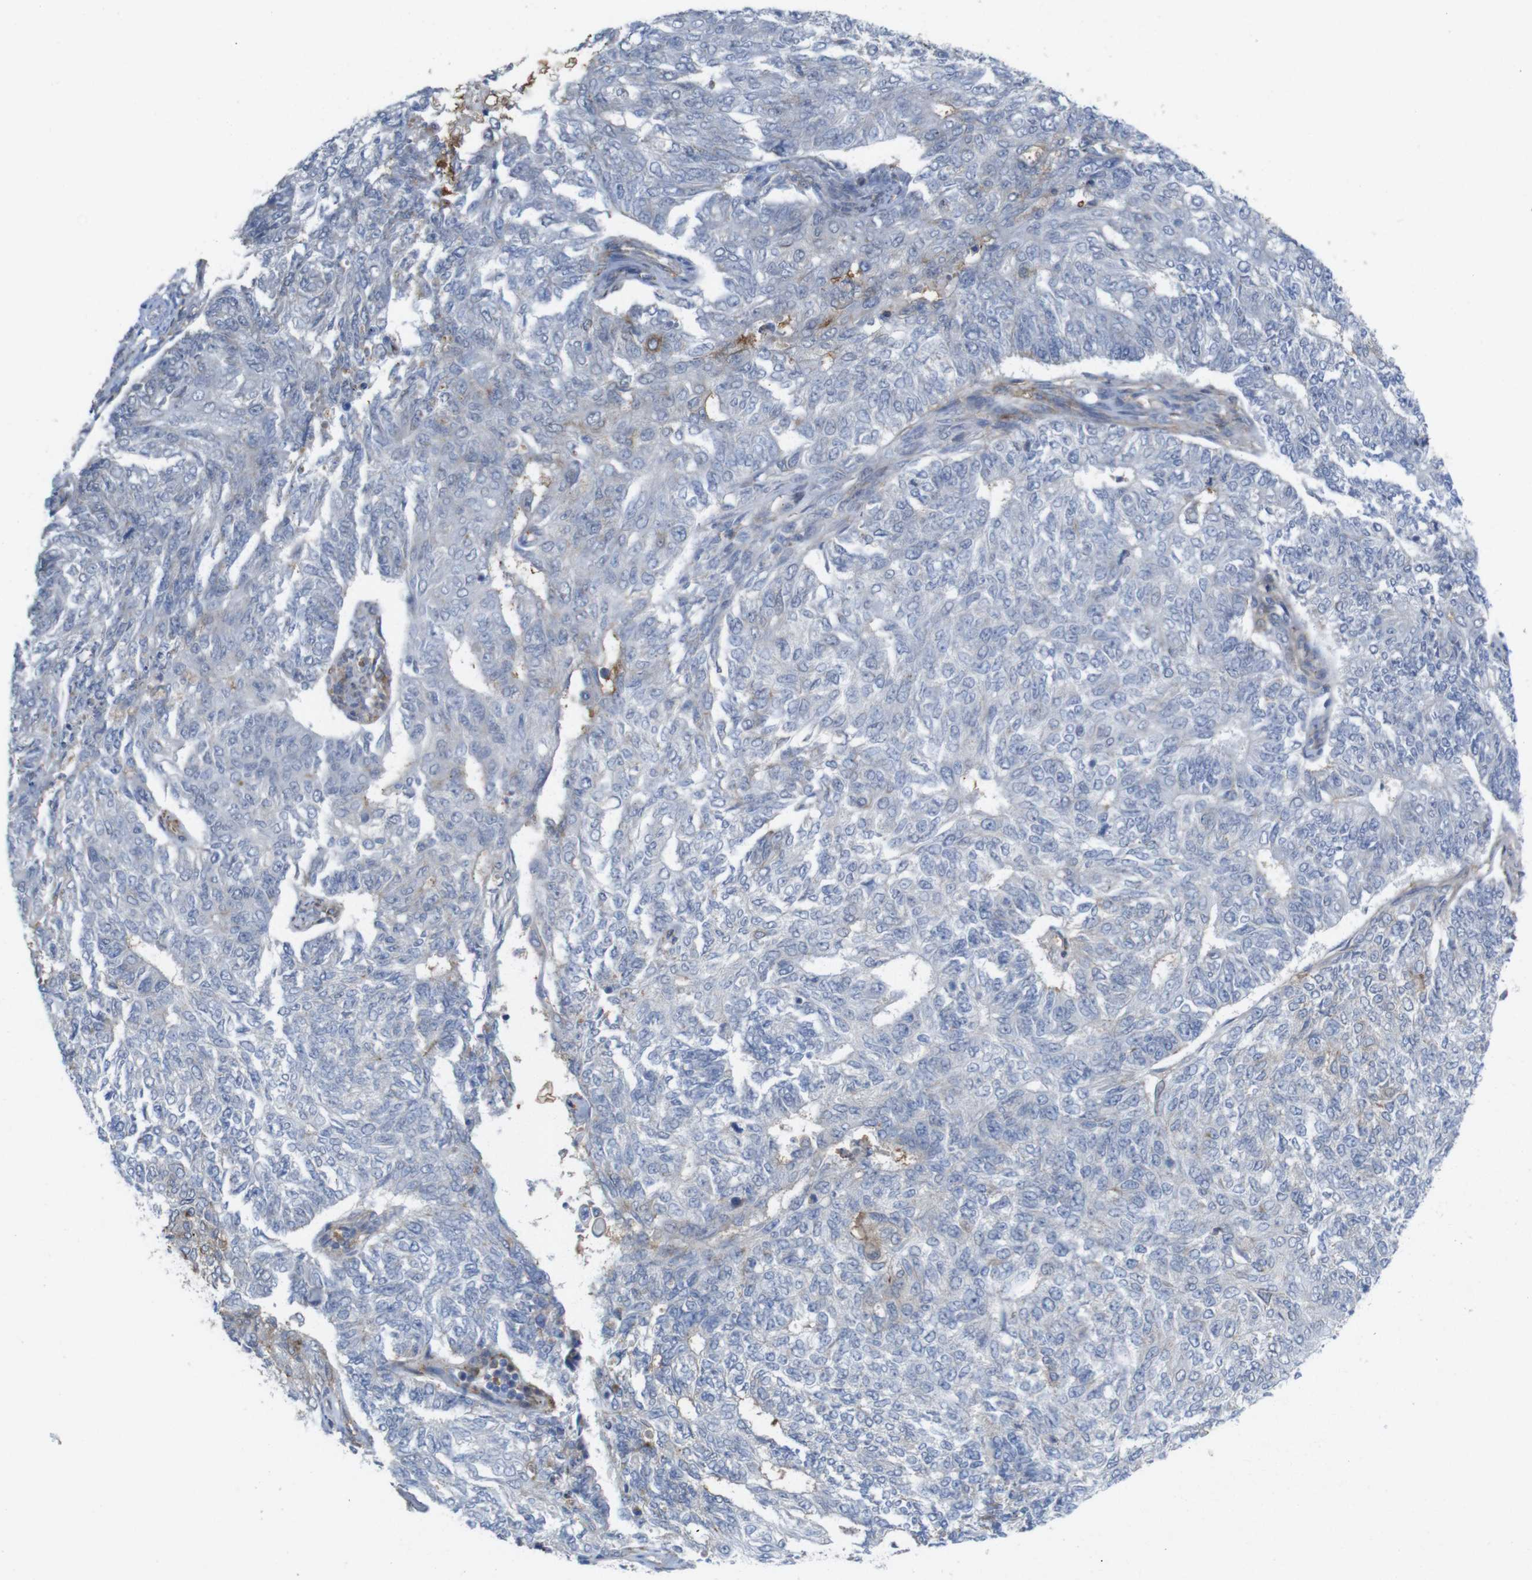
{"staining": {"intensity": "negative", "quantity": "none", "location": "none"}, "tissue": "endometrial cancer", "cell_type": "Tumor cells", "image_type": "cancer", "snomed": [{"axis": "morphology", "description": "Adenocarcinoma, NOS"}, {"axis": "topography", "description": "Endometrium"}], "caption": "A micrograph of human endometrial adenocarcinoma is negative for staining in tumor cells.", "gene": "CYBRD1", "patient": {"sex": "female", "age": 32}}